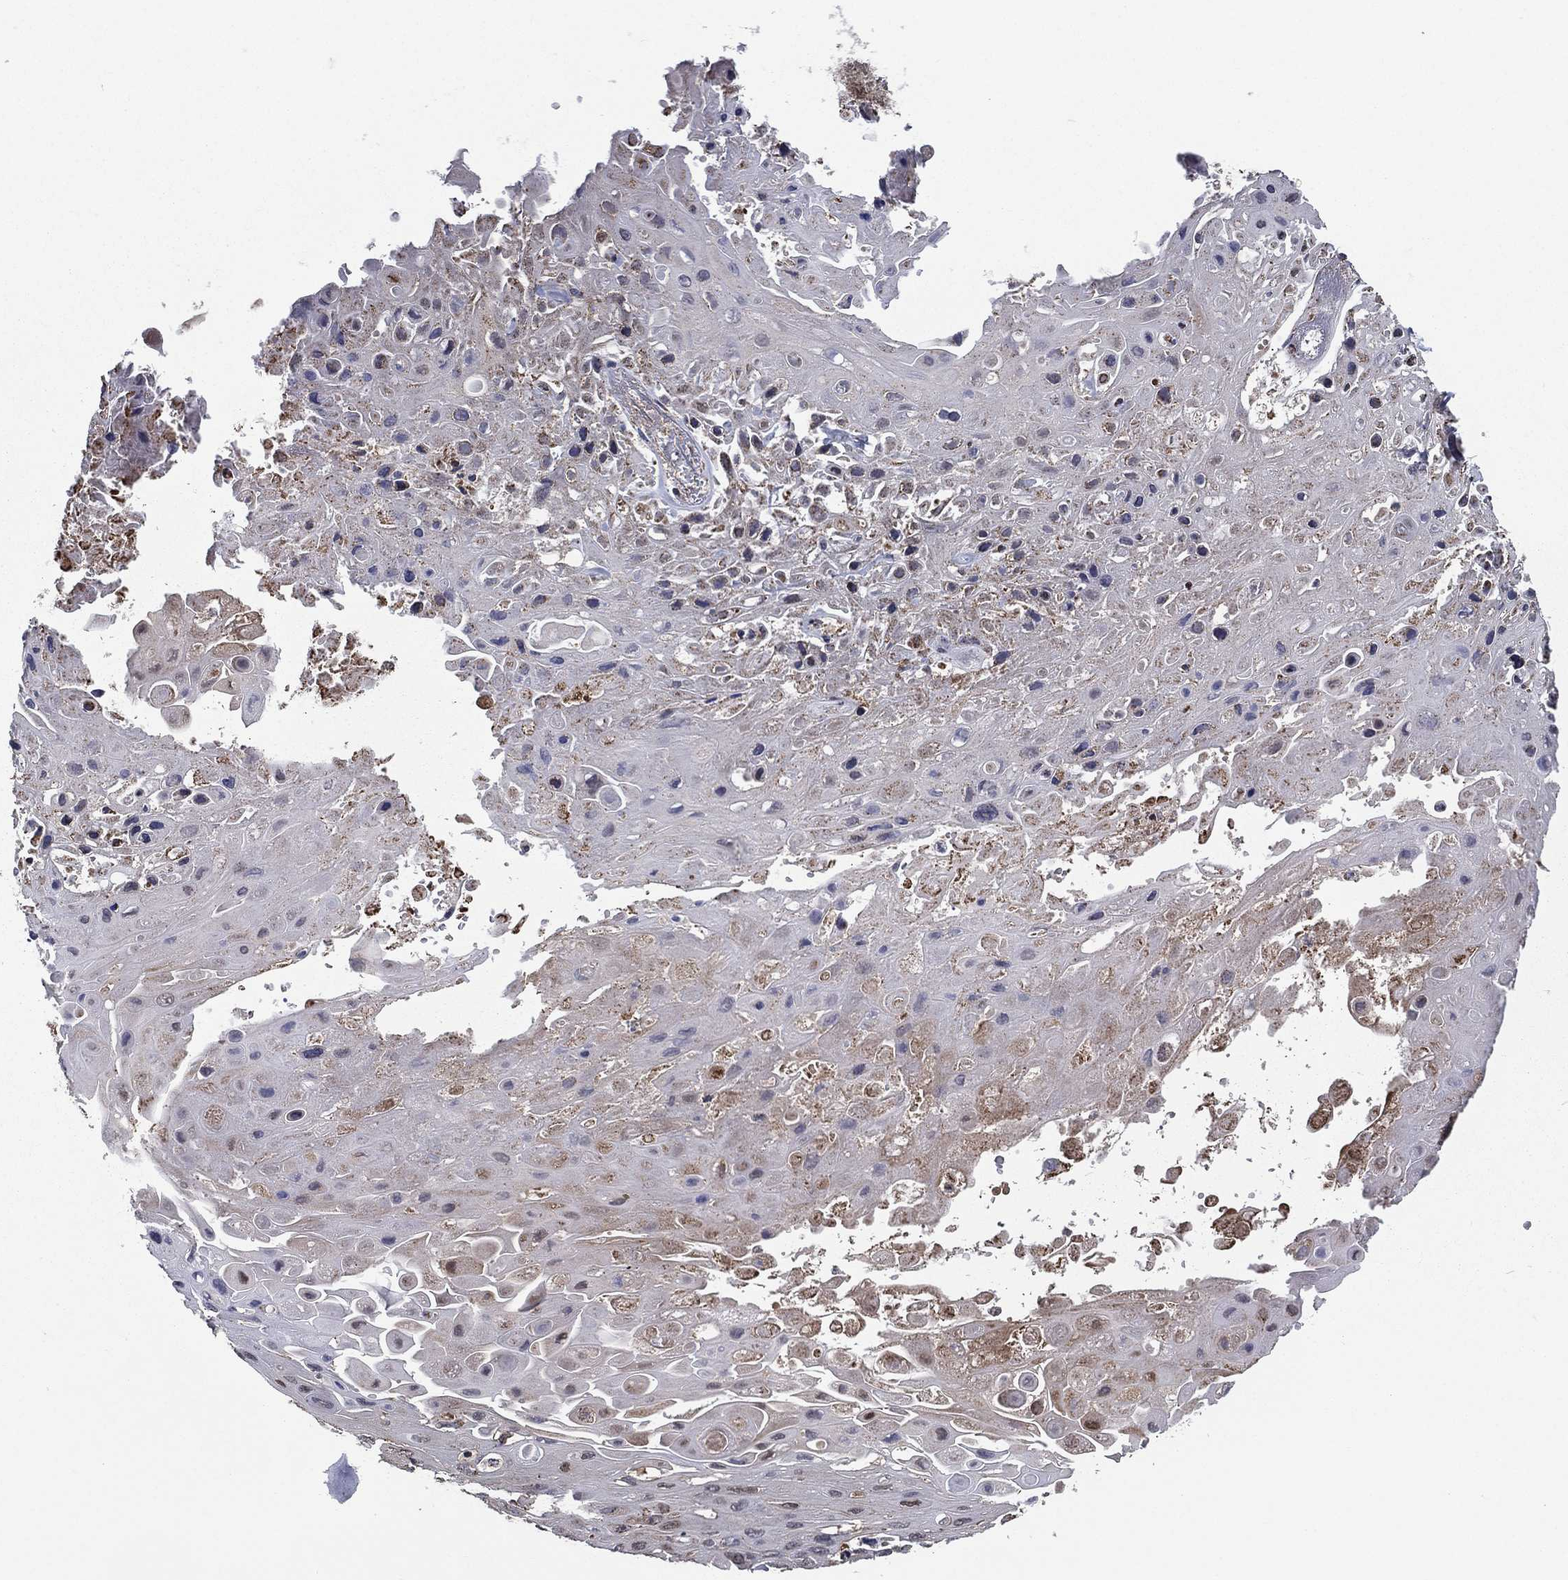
{"staining": {"intensity": "negative", "quantity": "none", "location": "none"}, "tissue": "skin cancer", "cell_type": "Tumor cells", "image_type": "cancer", "snomed": [{"axis": "morphology", "description": "Squamous cell carcinoma, NOS"}, {"axis": "topography", "description": "Skin"}], "caption": "This is an immunohistochemistry (IHC) histopathology image of skin cancer (squamous cell carcinoma). There is no positivity in tumor cells.", "gene": "RIGI", "patient": {"sex": "male", "age": 82}}